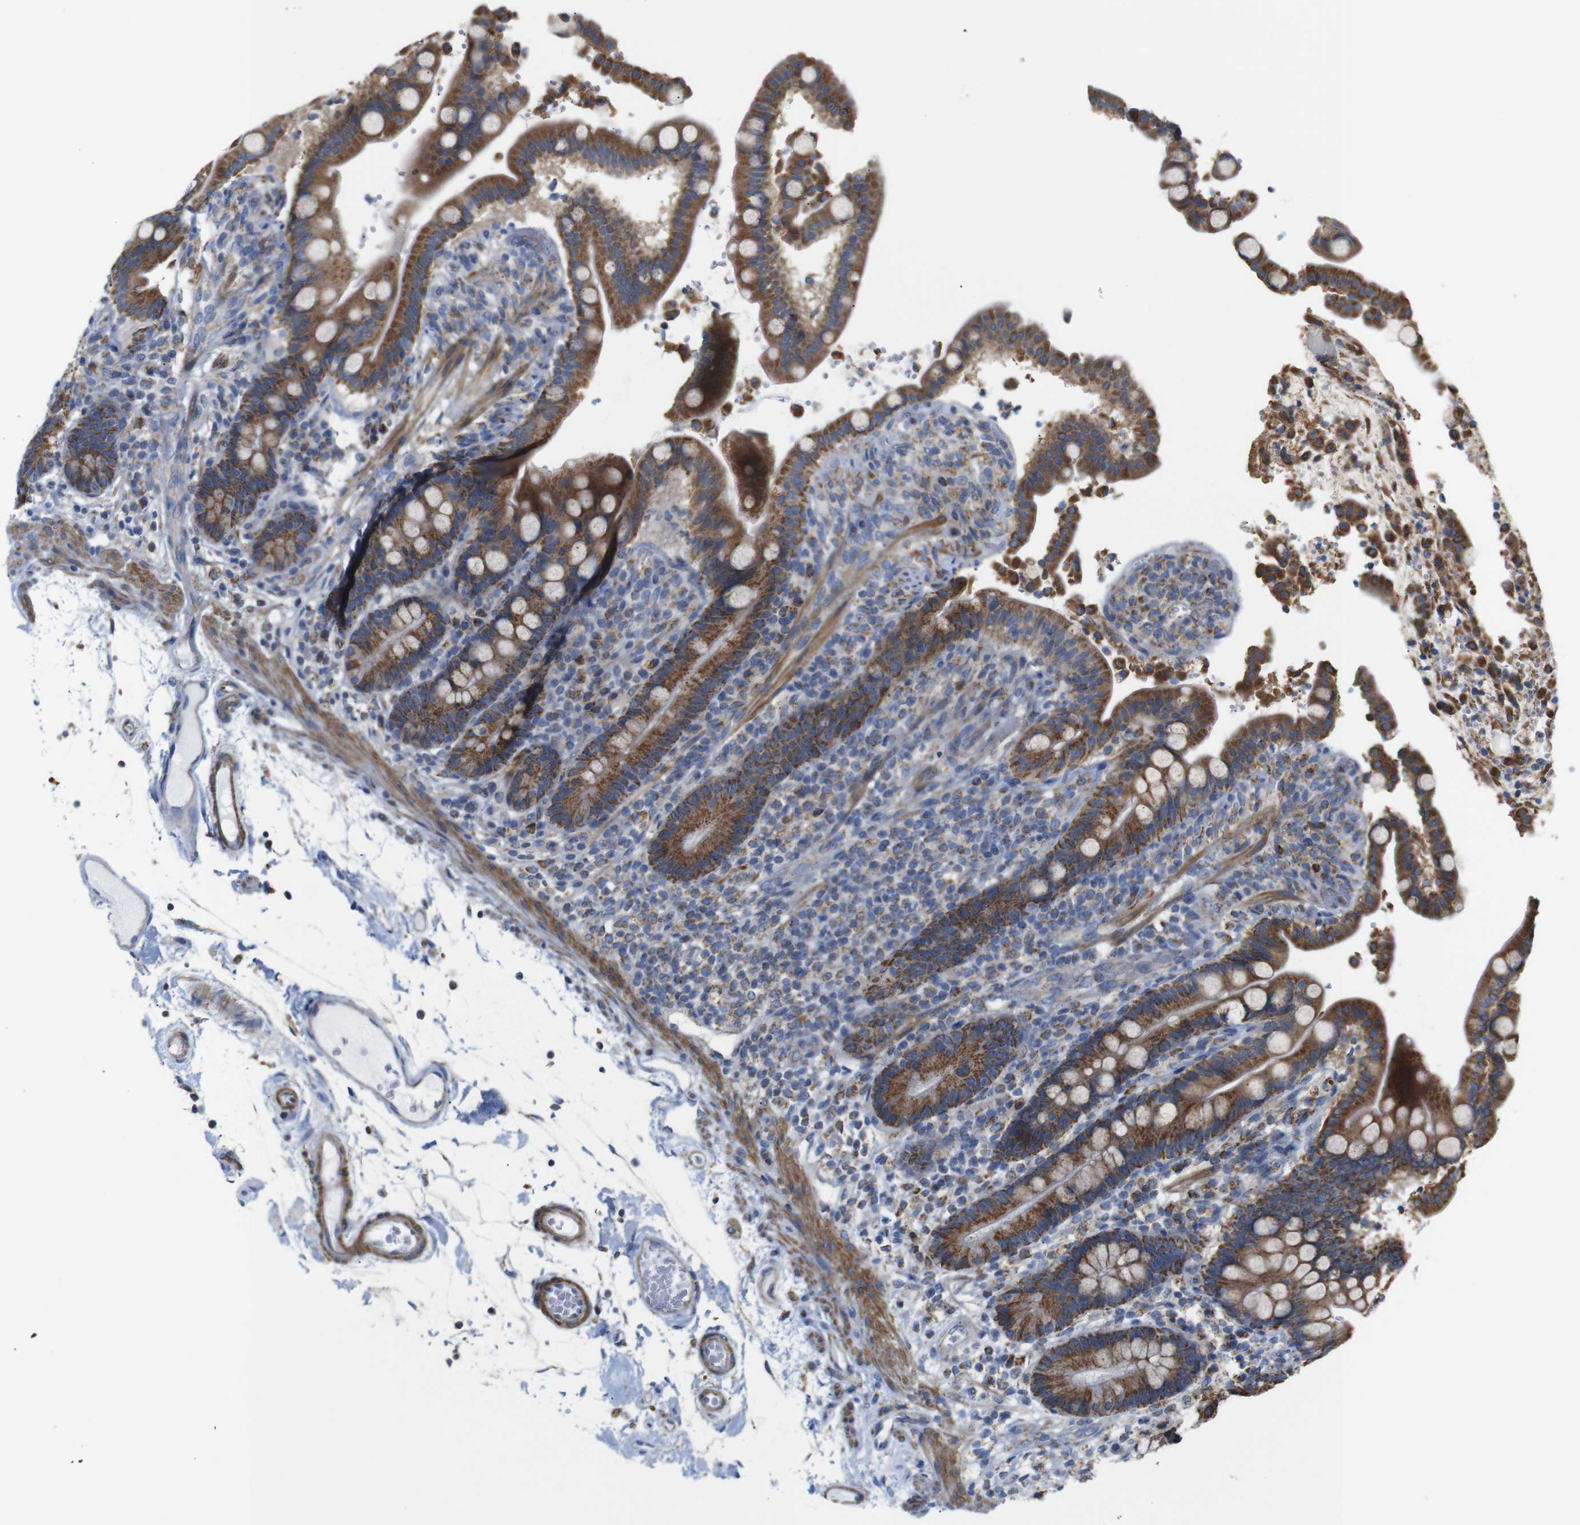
{"staining": {"intensity": "weak", "quantity": ">75%", "location": "cytoplasmic/membranous"}, "tissue": "colon", "cell_type": "Endothelial cells", "image_type": "normal", "snomed": [{"axis": "morphology", "description": "Normal tissue, NOS"}, {"axis": "topography", "description": "Colon"}], "caption": "Protein staining of unremarkable colon exhibits weak cytoplasmic/membranous positivity in approximately >75% of endothelial cells. The staining was performed using DAB to visualize the protein expression in brown, while the nuclei were stained in blue with hematoxylin (Magnification: 20x).", "gene": "FAM171B", "patient": {"sex": "male", "age": 73}}